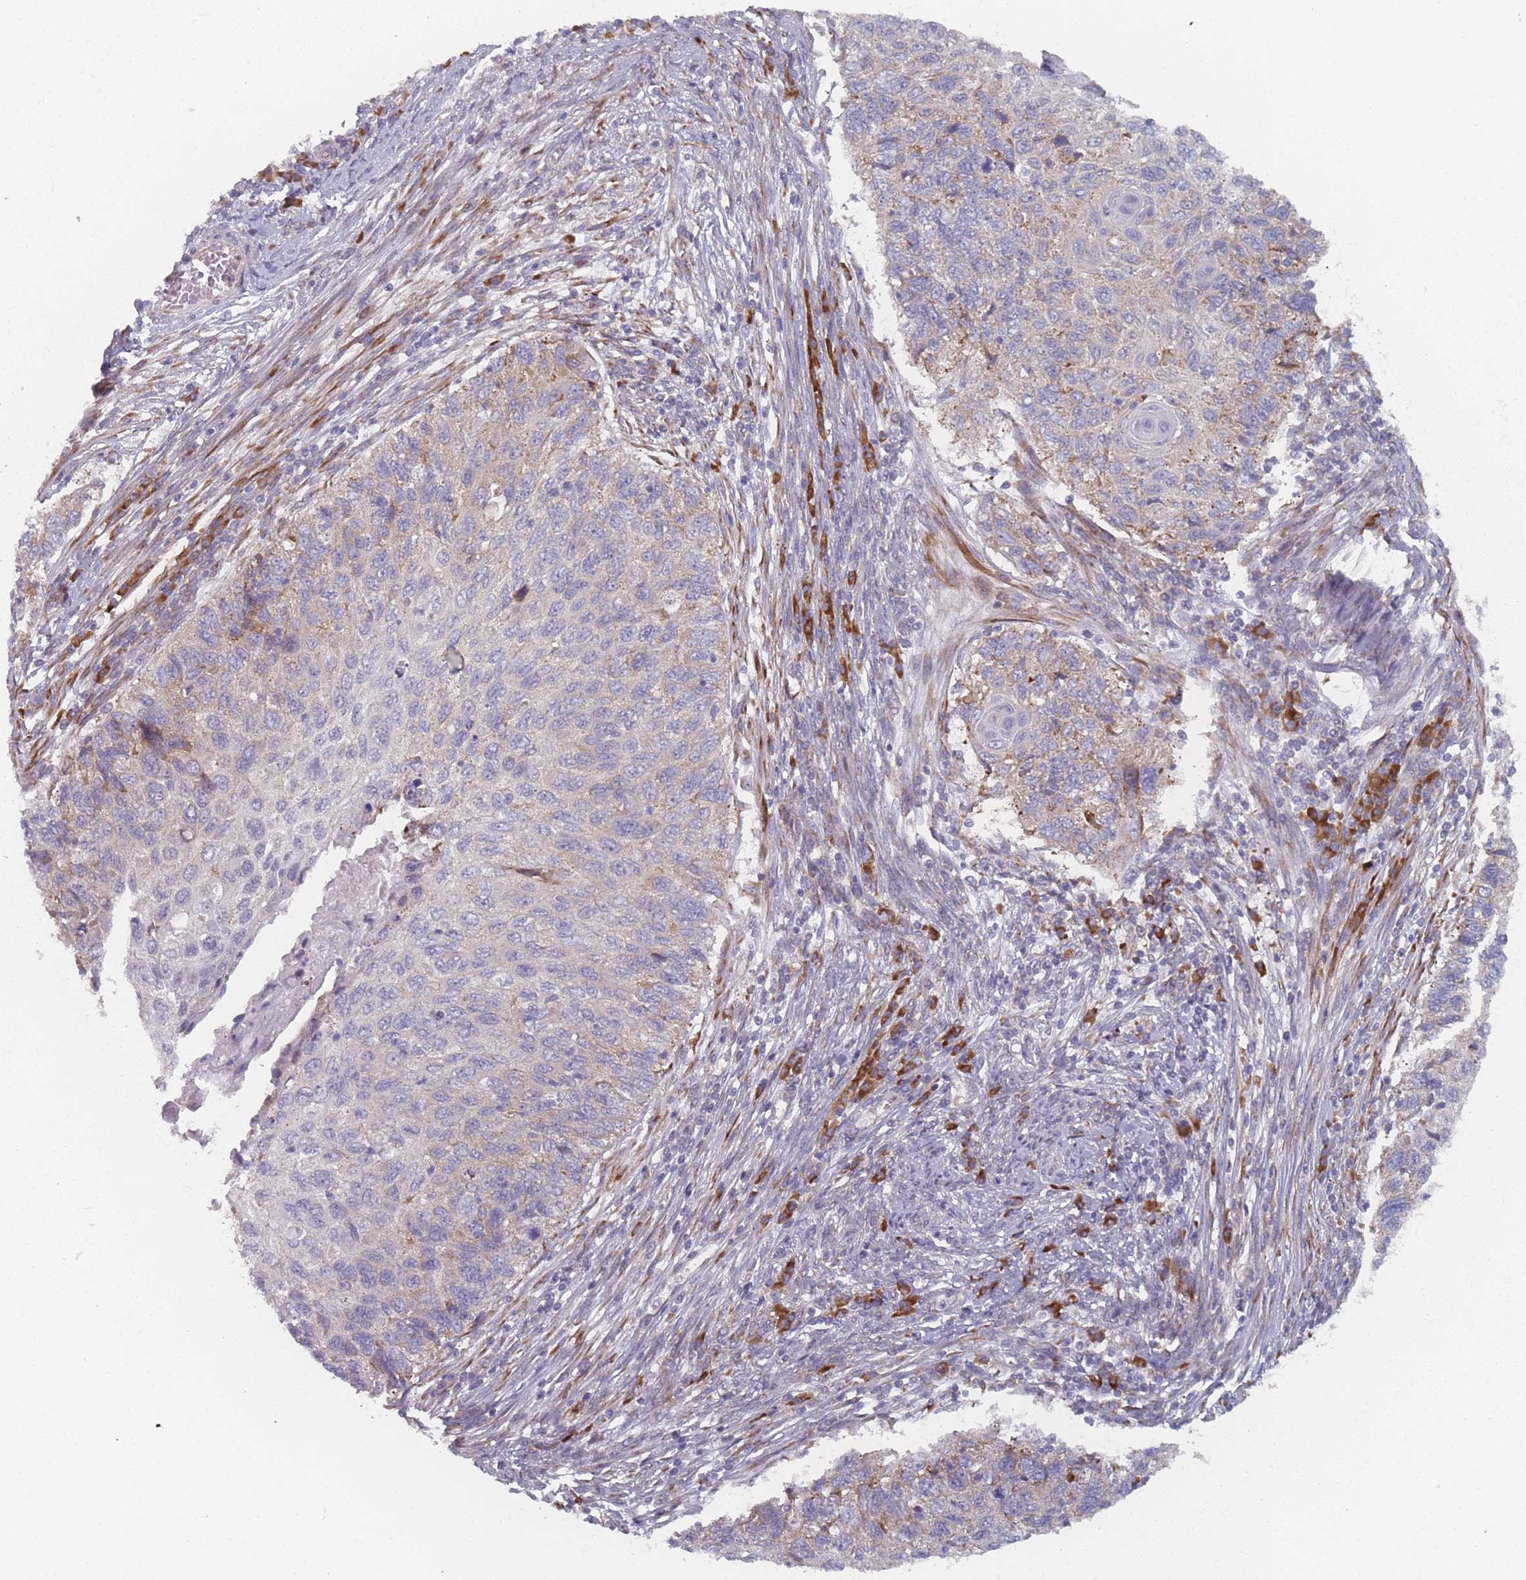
{"staining": {"intensity": "moderate", "quantity": "<25%", "location": "cytoplasmic/membranous"}, "tissue": "cervical cancer", "cell_type": "Tumor cells", "image_type": "cancer", "snomed": [{"axis": "morphology", "description": "Squamous cell carcinoma, NOS"}, {"axis": "topography", "description": "Cervix"}], "caption": "Human cervical cancer stained with a brown dye displays moderate cytoplasmic/membranous positive staining in about <25% of tumor cells.", "gene": "CACNG5", "patient": {"sex": "female", "age": 70}}